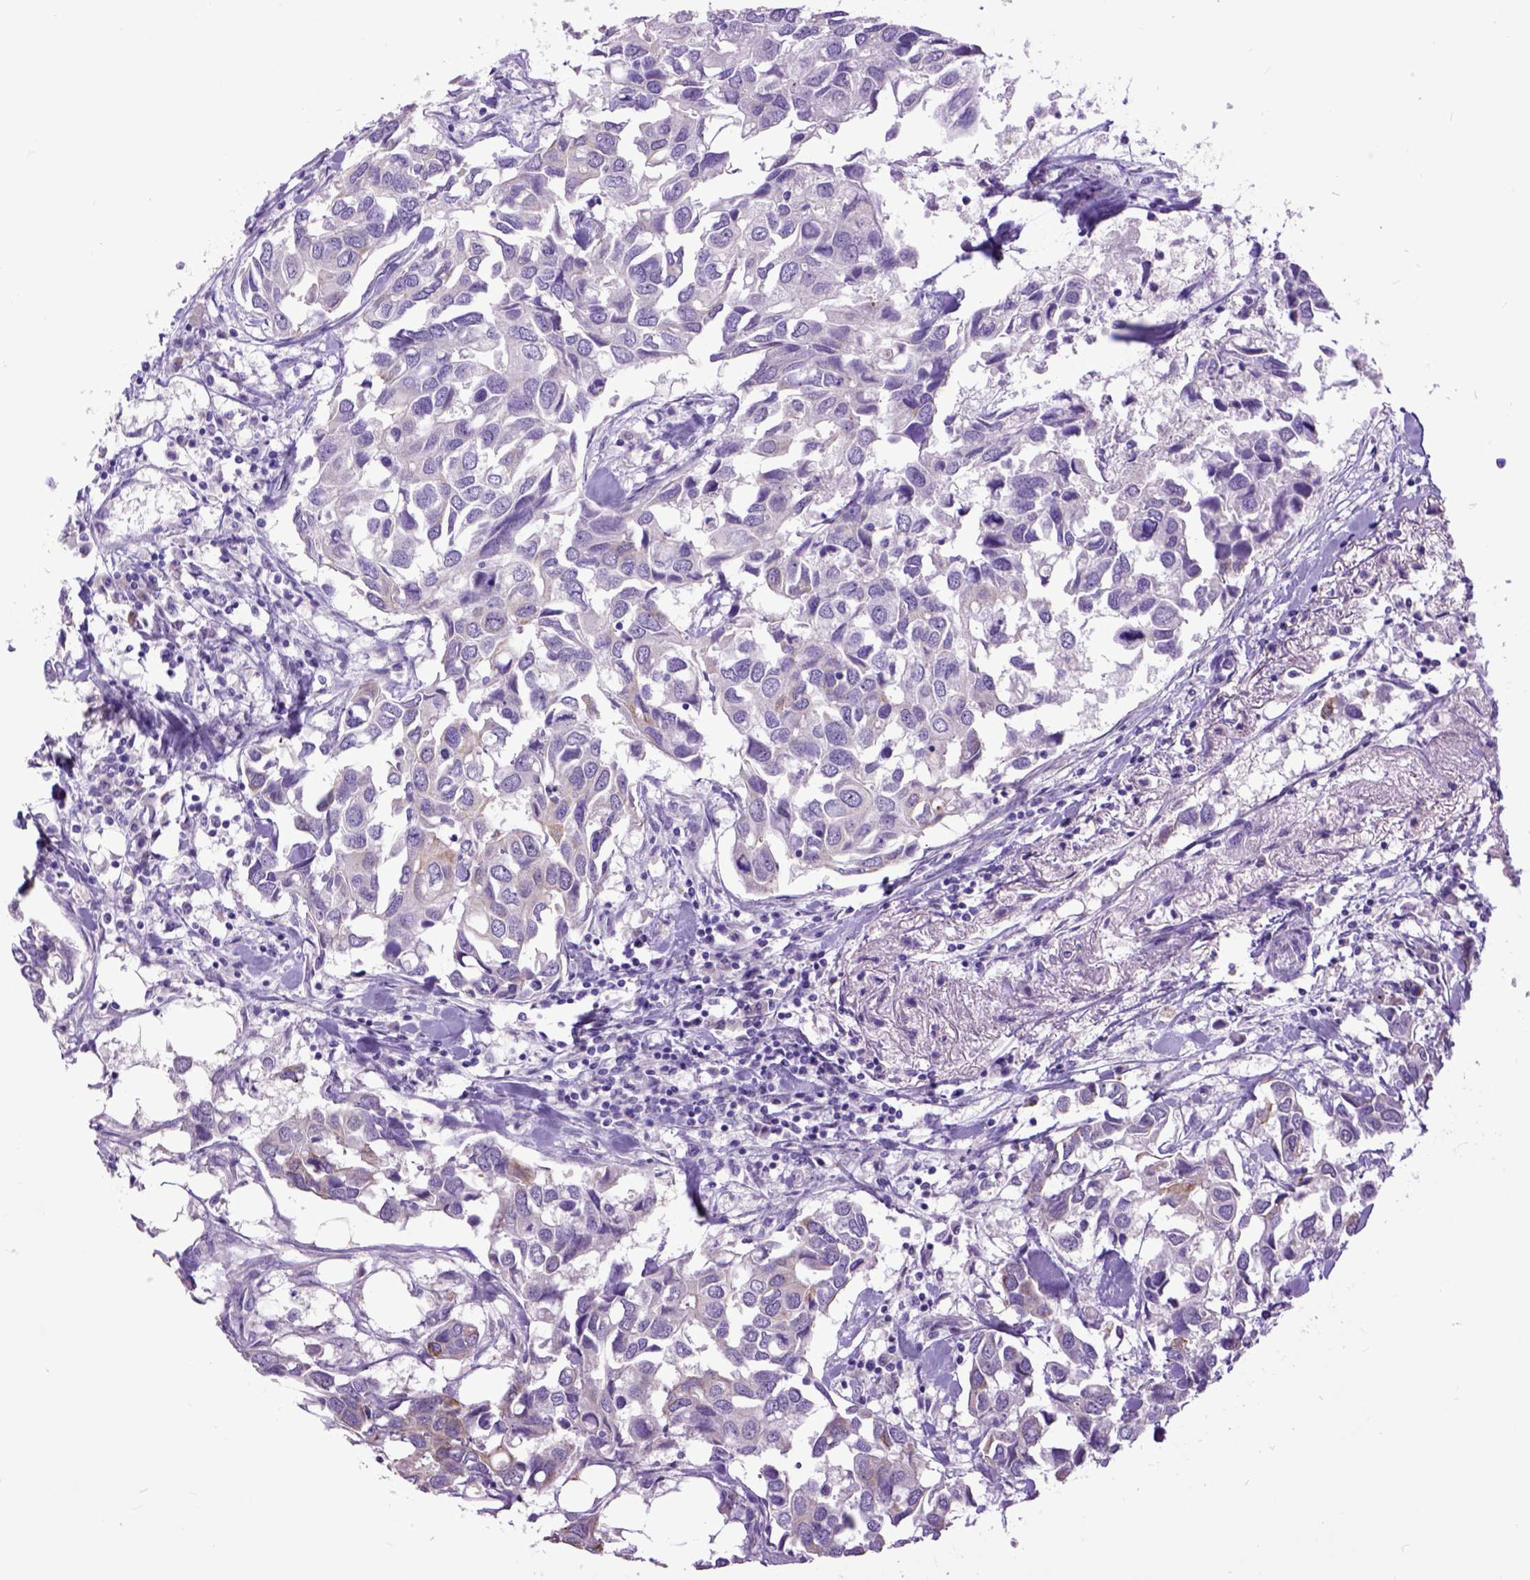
{"staining": {"intensity": "strong", "quantity": "<25%", "location": "cytoplasmic/membranous"}, "tissue": "breast cancer", "cell_type": "Tumor cells", "image_type": "cancer", "snomed": [{"axis": "morphology", "description": "Duct carcinoma"}, {"axis": "topography", "description": "Breast"}], "caption": "A photomicrograph of human intraductal carcinoma (breast) stained for a protein demonstrates strong cytoplasmic/membranous brown staining in tumor cells.", "gene": "RAB25", "patient": {"sex": "female", "age": 83}}